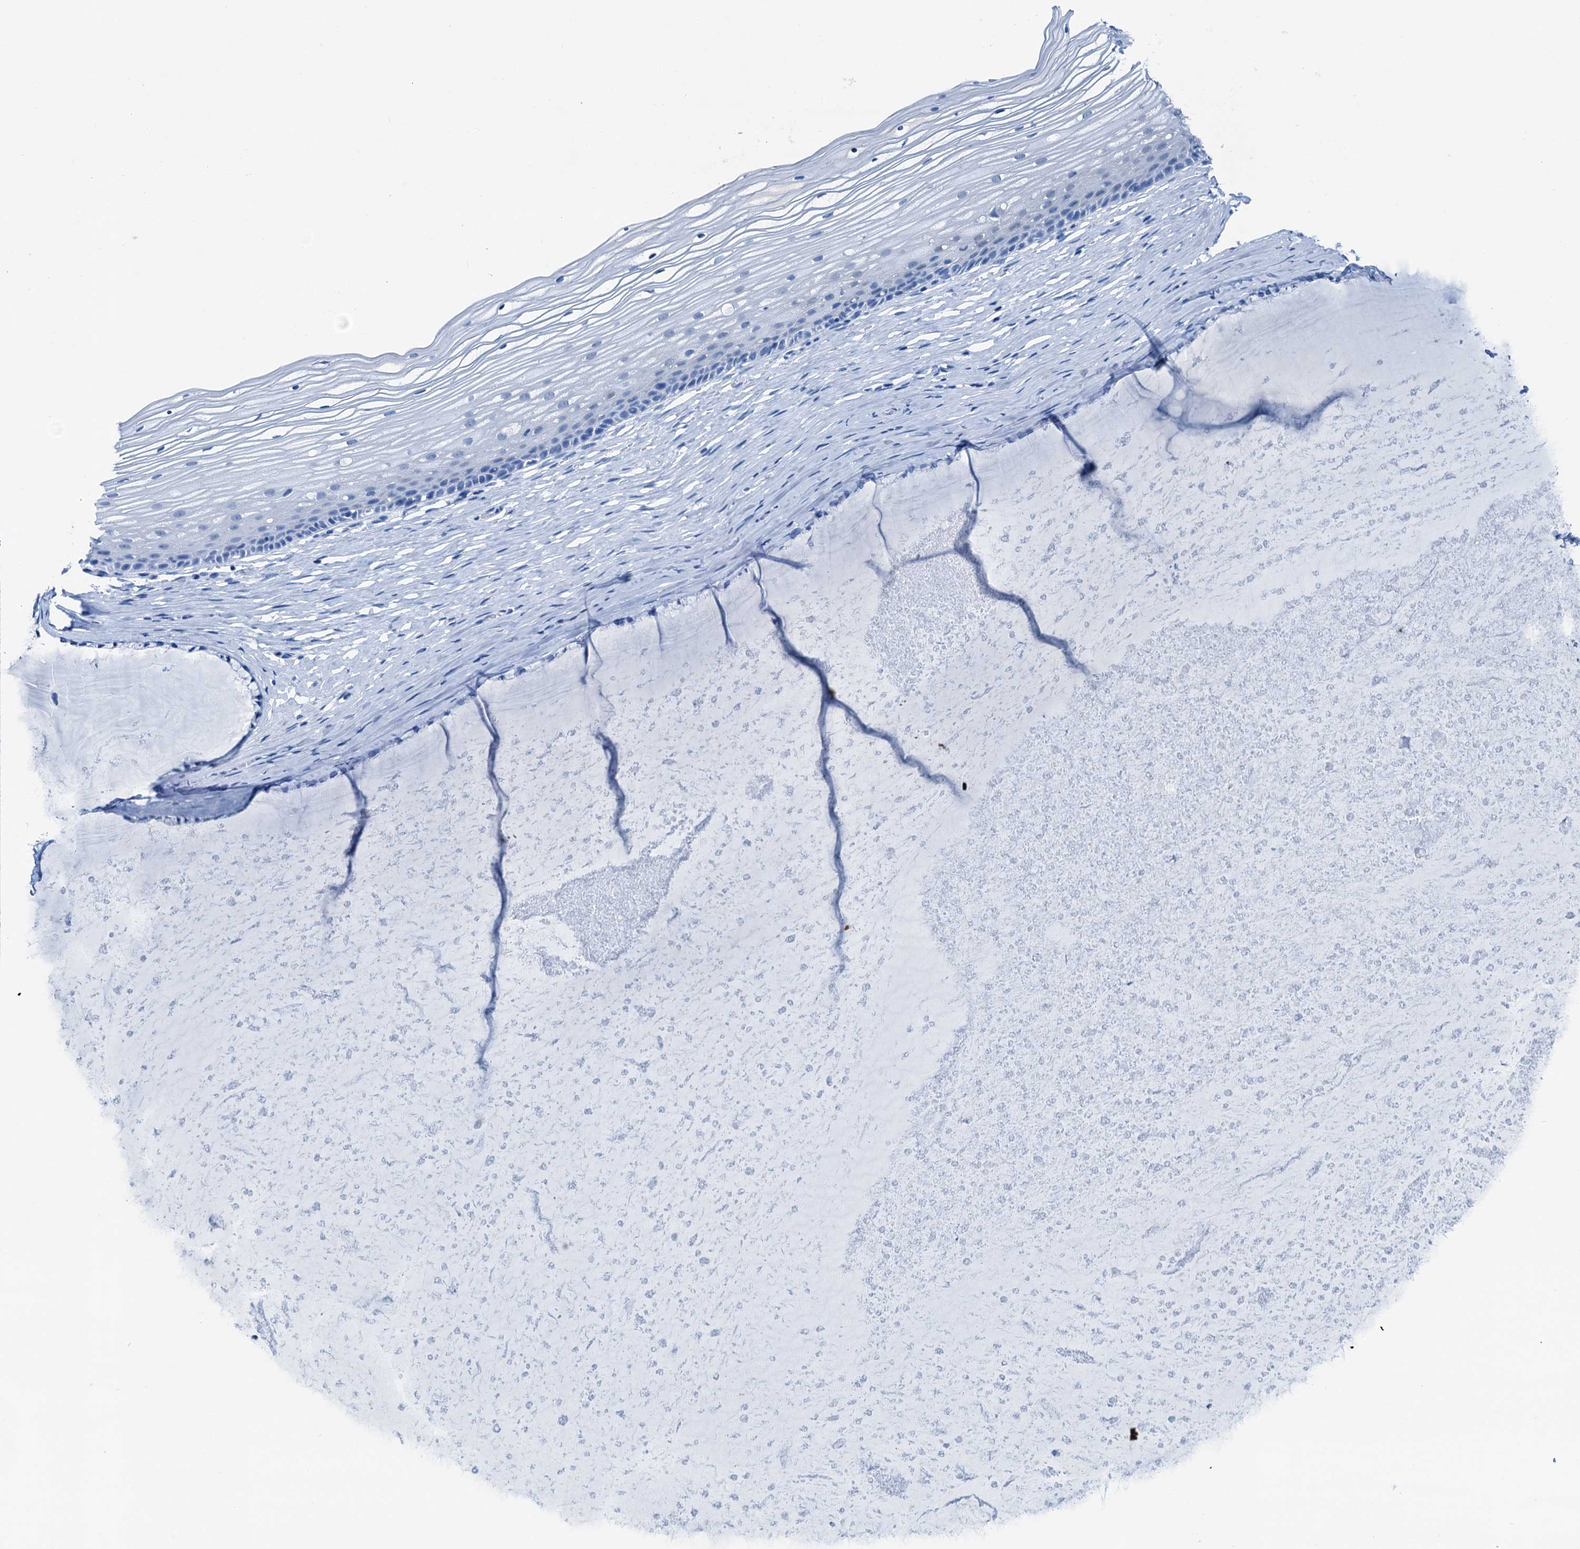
{"staining": {"intensity": "negative", "quantity": "none", "location": "none"}, "tissue": "vagina", "cell_type": "Squamous epithelial cells", "image_type": "normal", "snomed": [{"axis": "morphology", "description": "Normal tissue, NOS"}, {"axis": "topography", "description": "Vagina"}, {"axis": "topography", "description": "Cervix"}], "caption": "This is an immunohistochemistry photomicrograph of unremarkable human vagina. There is no positivity in squamous epithelial cells.", "gene": "CBLN3", "patient": {"sex": "female", "age": 40}}